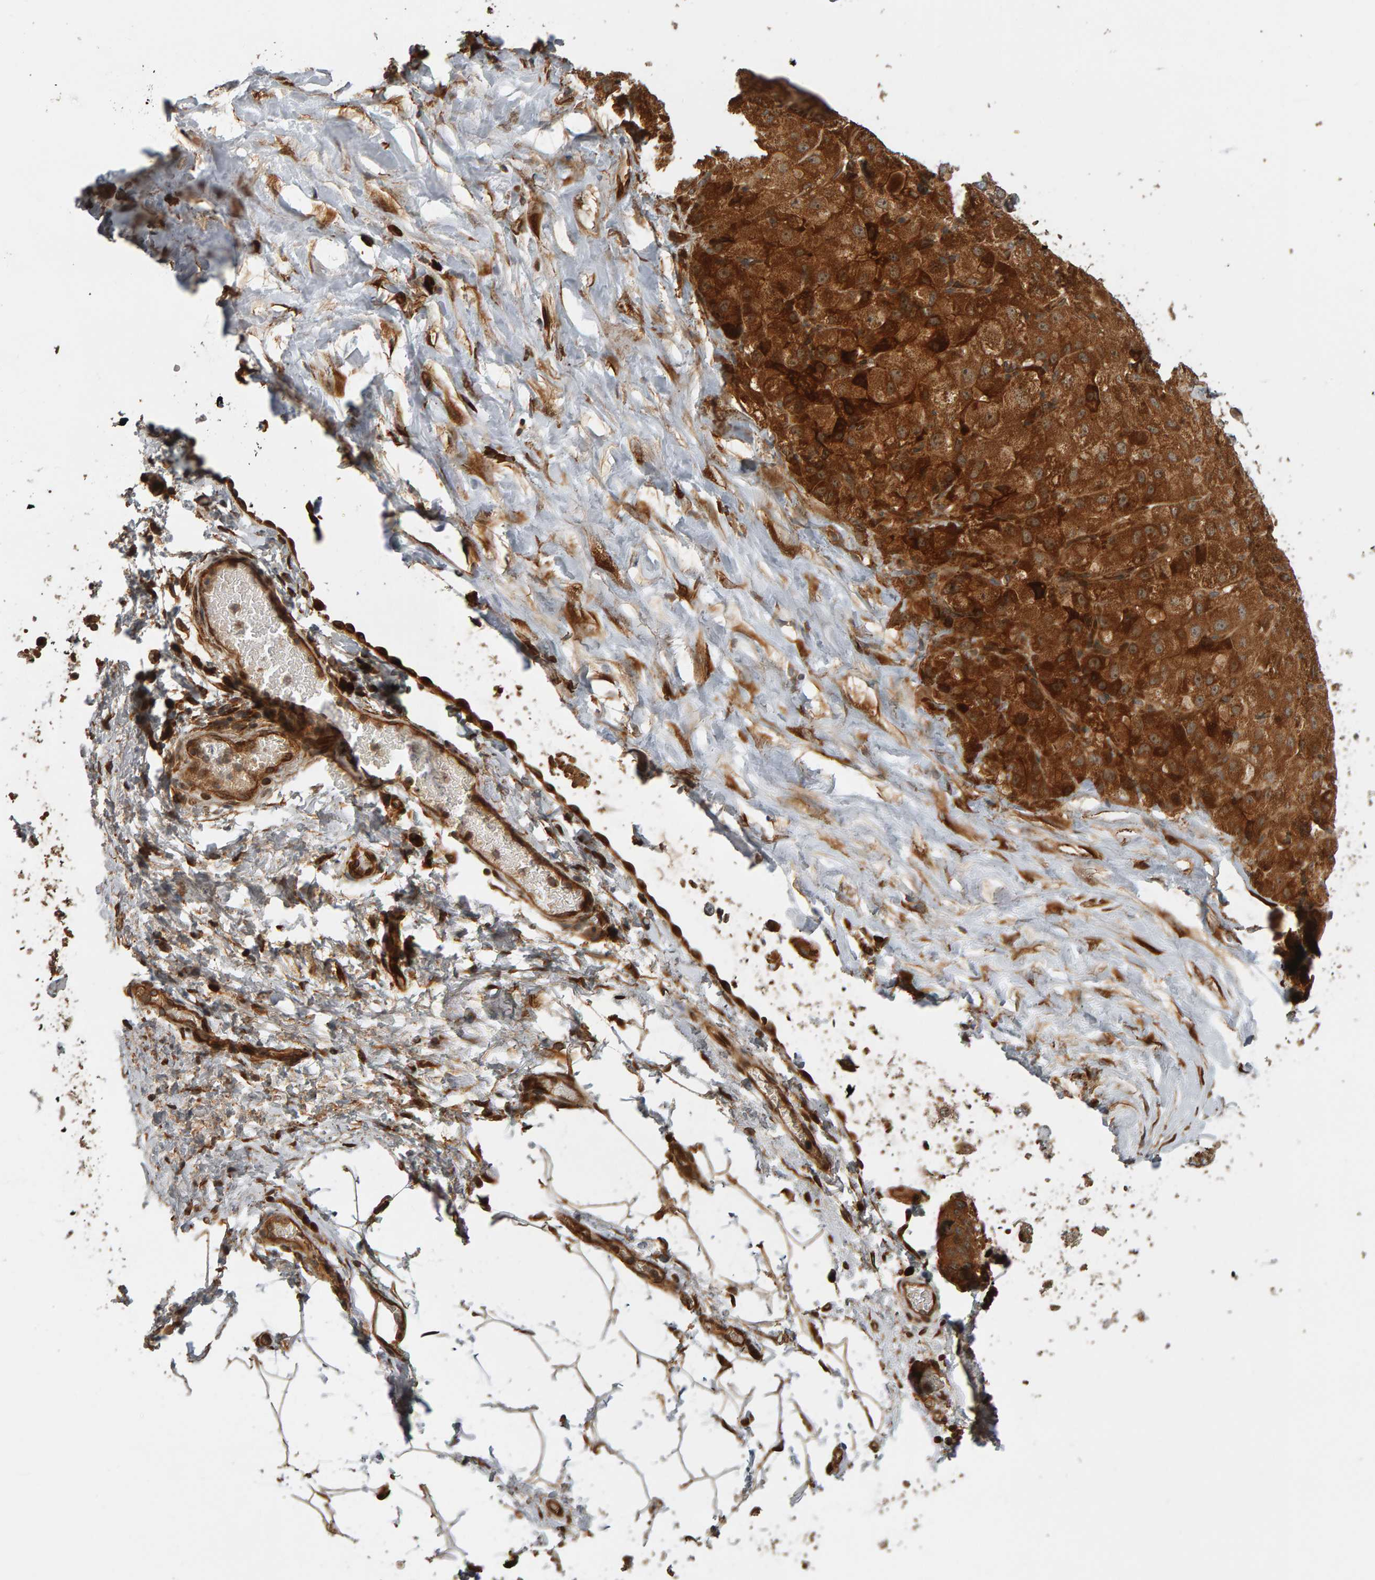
{"staining": {"intensity": "strong", "quantity": ">75%", "location": "cytoplasmic/membranous"}, "tissue": "liver cancer", "cell_type": "Tumor cells", "image_type": "cancer", "snomed": [{"axis": "morphology", "description": "Carcinoma, Hepatocellular, NOS"}, {"axis": "topography", "description": "Liver"}], "caption": "Immunohistochemistry (IHC) (DAB) staining of human liver cancer exhibits strong cytoplasmic/membranous protein staining in approximately >75% of tumor cells. The staining was performed using DAB (3,3'-diaminobenzidine) to visualize the protein expression in brown, while the nuclei were stained in blue with hematoxylin (Magnification: 20x).", "gene": "ZFAND1", "patient": {"sex": "male", "age": 80}}